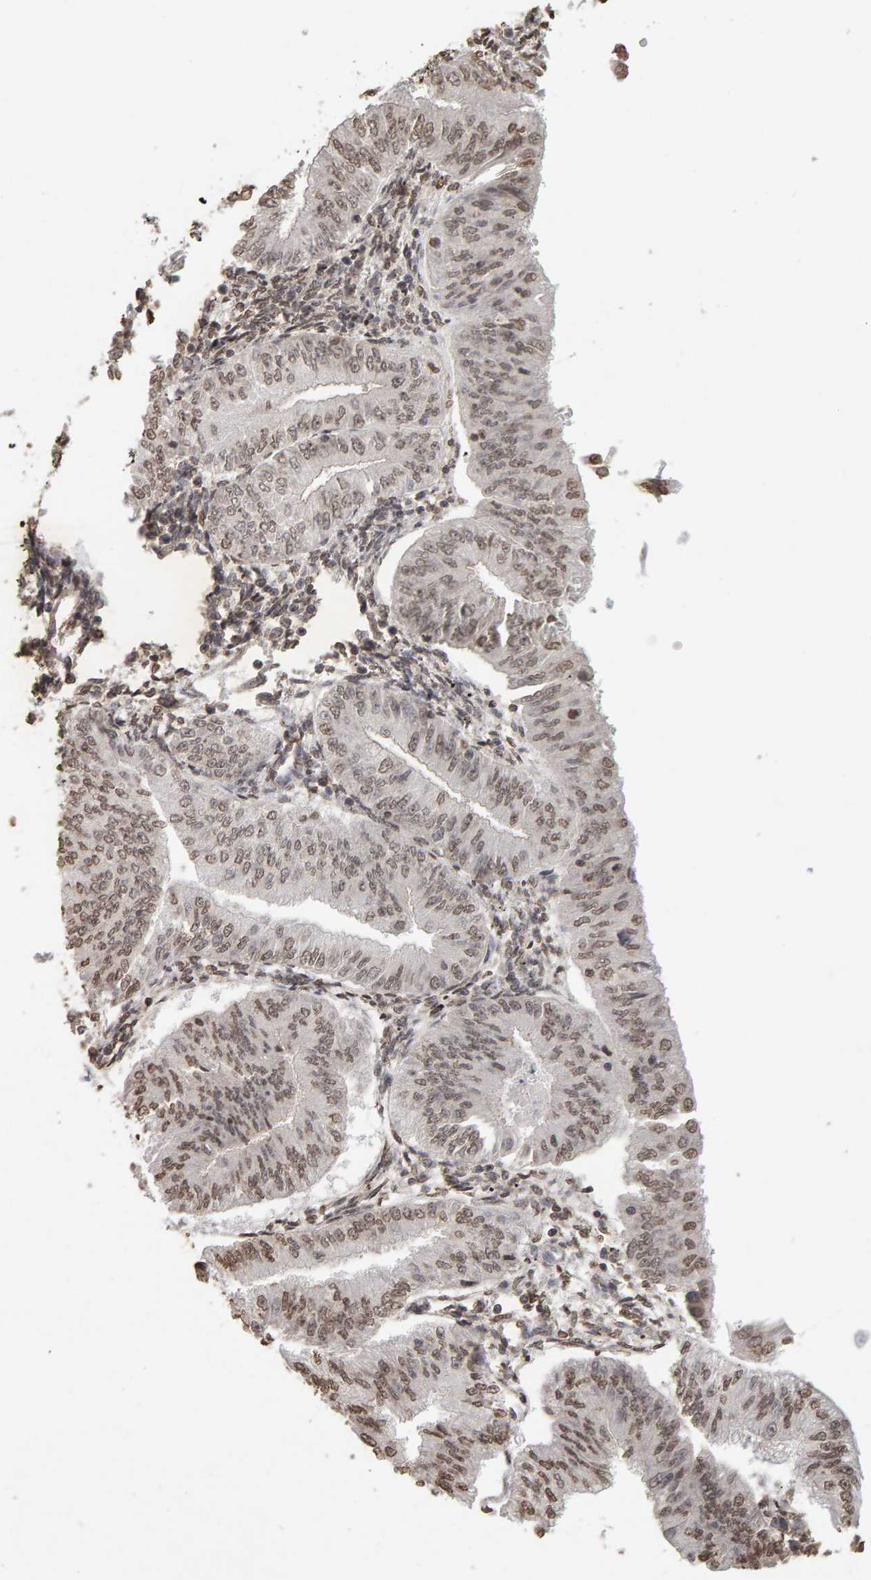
{"staining": {"intensity": "weak", "quantity": ">75%", "location": "nuclear"}, "tissue": "endometrial cancer", "cell_type": "Tumor cells", "image_type": "cancer", "snomed": [{"axis": "morphology", "description": "Normal tissue, NOS"}, {"axis": "morphology", "description": "Adenocarcinoma, NOS"}, {"axis": "topography", "description": "Endometrium"}], "caption": "Immunohistochemical staining of adenocarcinoma (endometrial) demonstrates low levels of weak nuclear staining in approximately >75% of tumor cells.", "gene": "DNAJB5", "patient": {"sex": "female", "age": 53}}